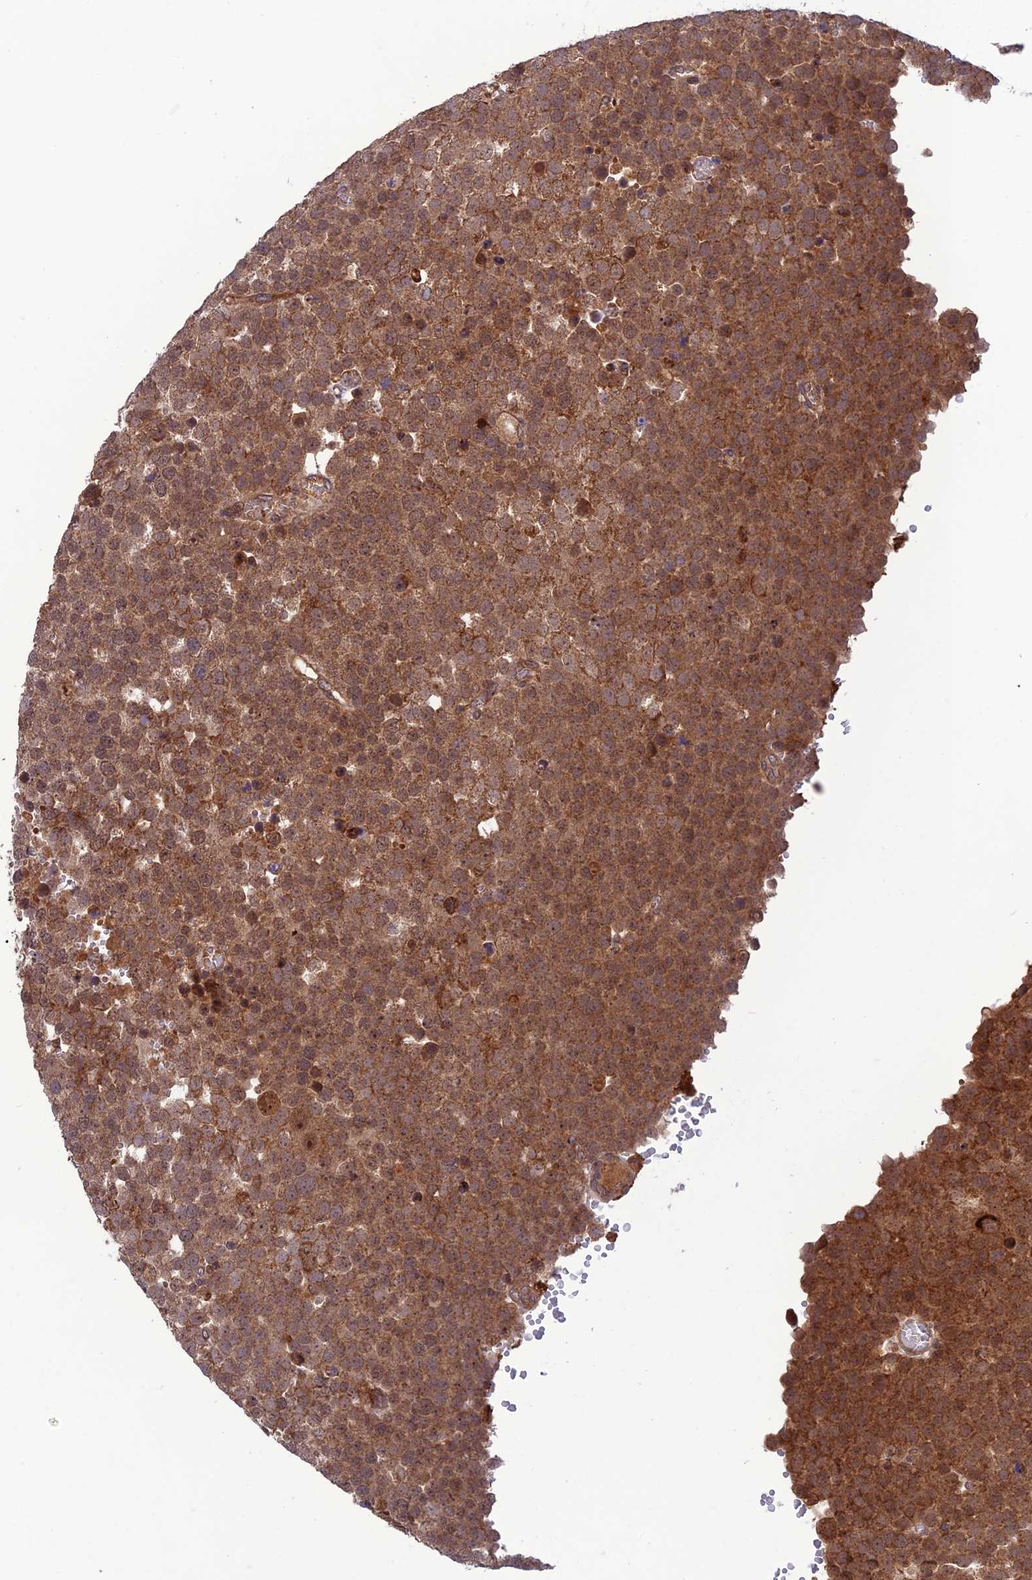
{"staining": {"intensity": "moderate", "quantity": ">75%", "location": "cytoplasmic/membranous,nuclear"}, "tissue": "testis cancer", "cell_type": "Tumor cells", "image_type": "cancer", "snomed": [{"axis": "morphology", "description": "Seminoma, NOS"}, {"axis": "topography", "description": "Testis"}], "caption": "Tumor cells demonstrate medium levels of moderate cytoplasmic/membranous and nuclear expression in approximately >75% of cells in human testis cancer. Using DAB (brown) and hematoxylin (blue) stains, captured at high magnification using brightfield microscopy.", "gene": "NDUFC1", "patient": {"sex": "male", "age": 71}}